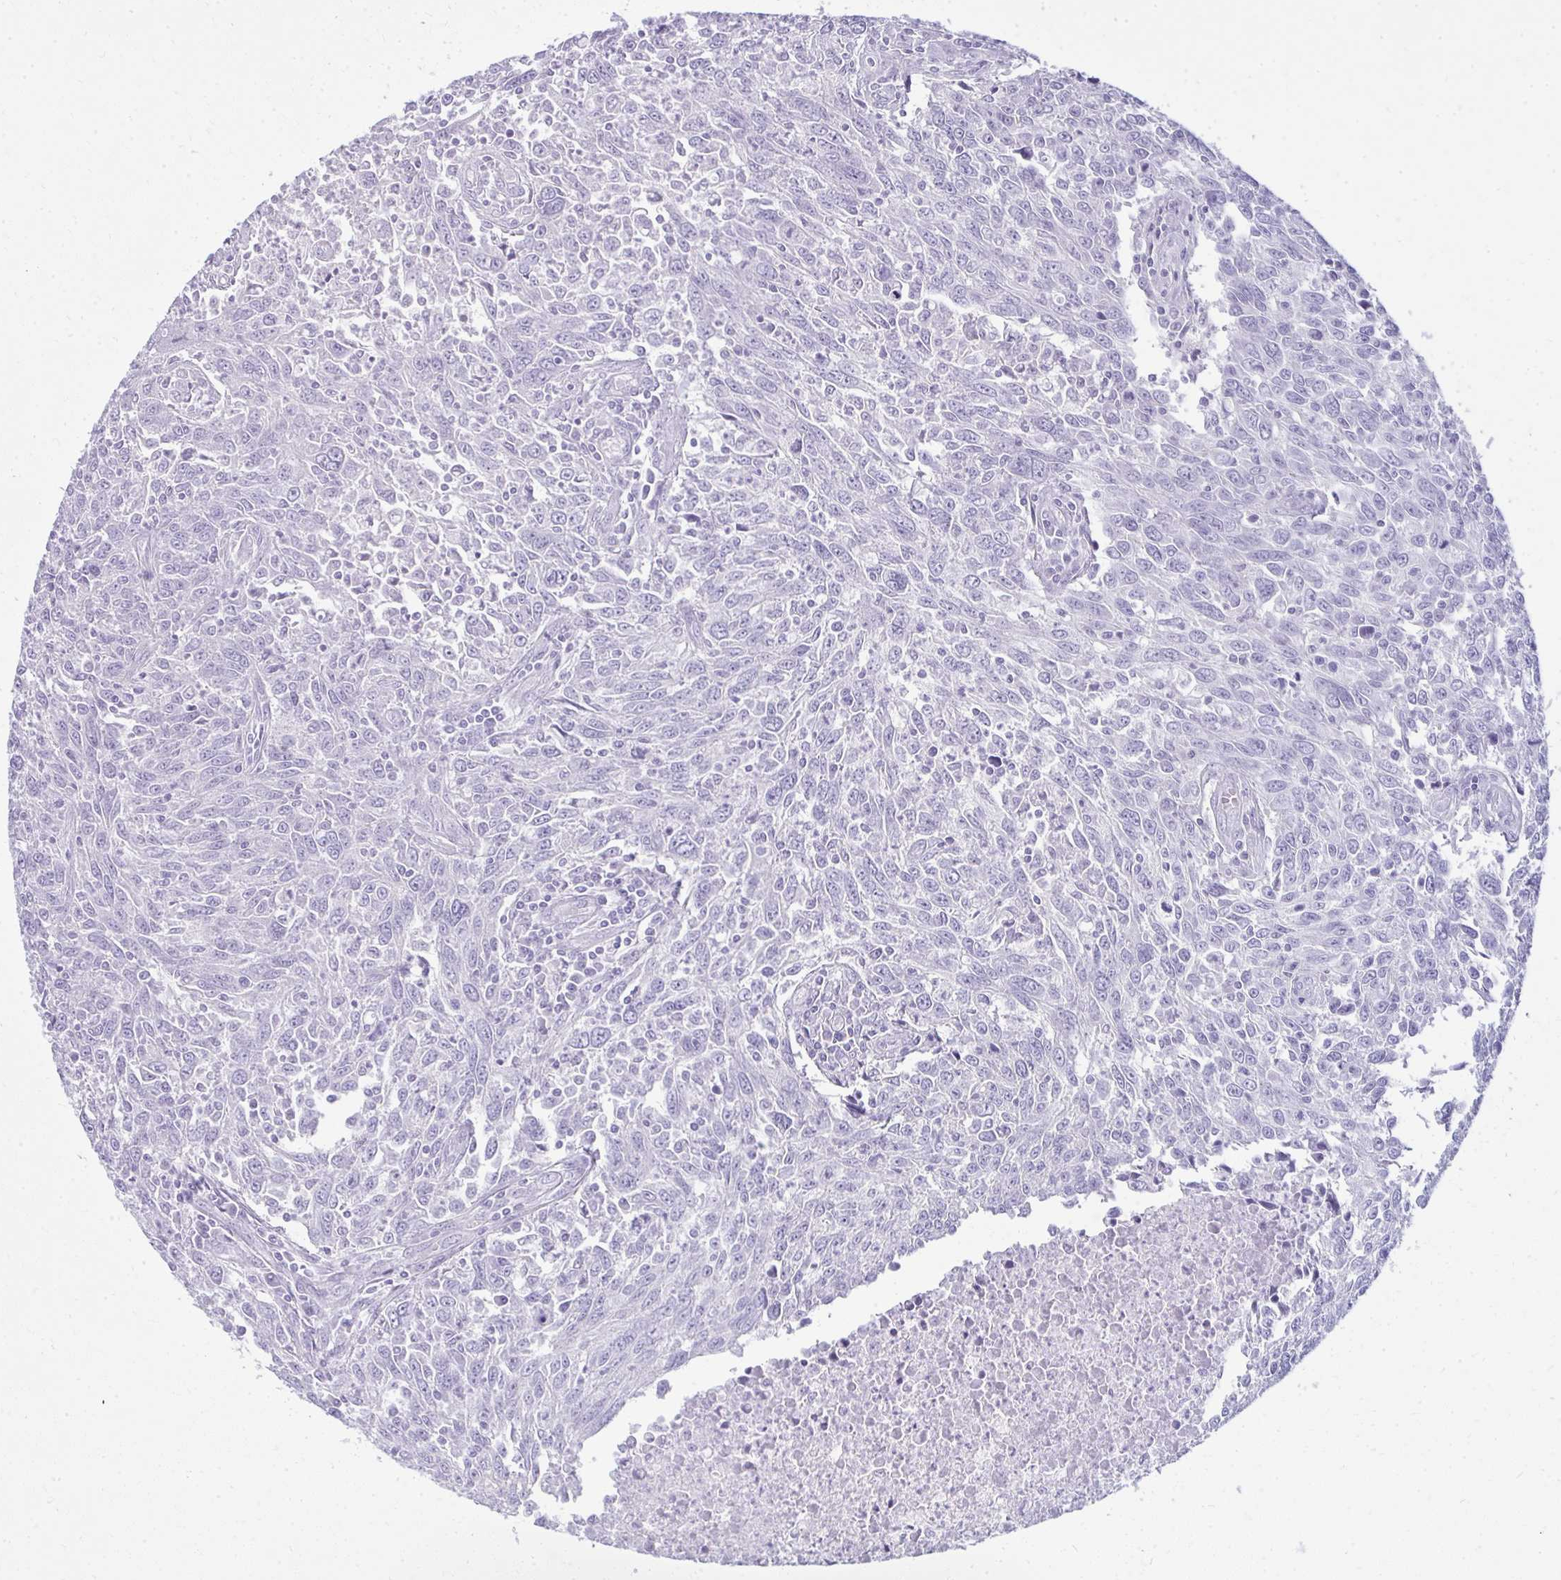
{"staining": {"intensity": "negative", "quantity": "none", "location": "none"}, "tissue": "breast cancer", "cell_type": "Tumor cells", "image_type": "cancer", "snomed": [{"axis": "morphology", "description": "Duct carcinoma"}, {"axis": "topography", "description": "Breast"}], "caption": "An IHC photomicrograph of breast cancer is shown. There is no staining in tumor cells of breast cancer. (DAB IHC with hematoxylin counter stain).", "gene": "QDPR", "patient": {"sex": "female", "age": 50}}